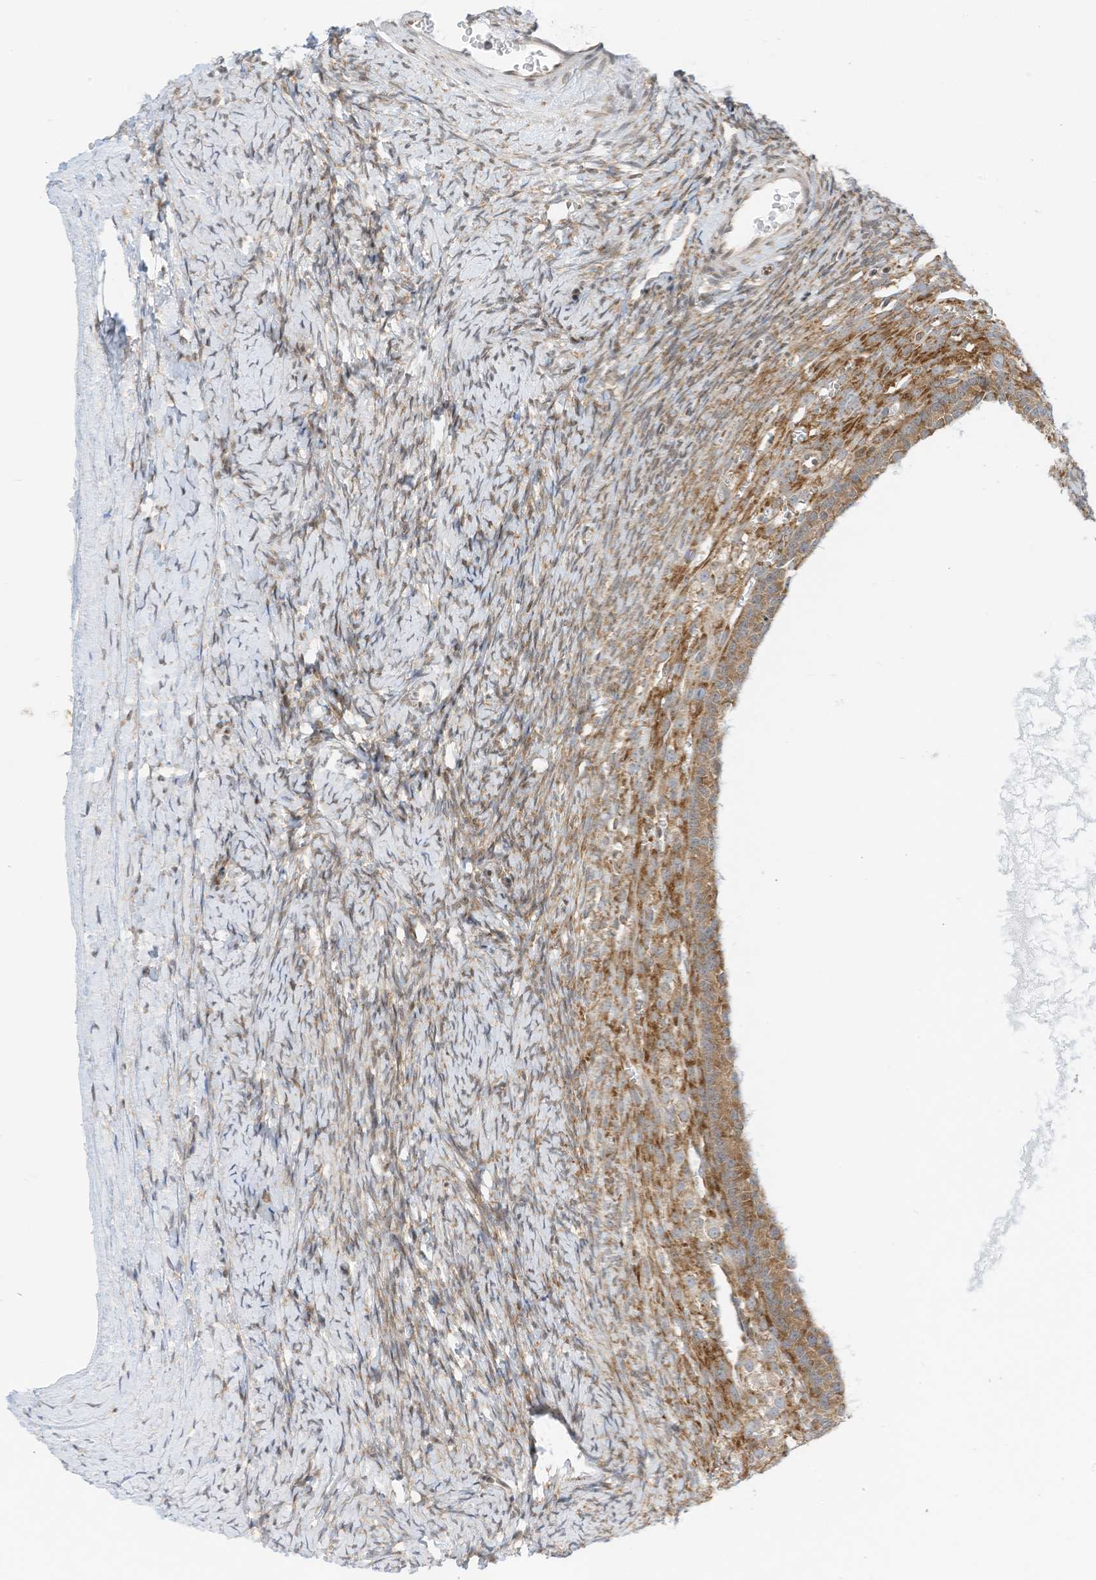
{"staining": {"intensity": "moderate", "quantity": ">75%", "location": "cytoplasmic/membranous,nuclear"}, "tissue": "ovary", "cell_type": "Follicle cells", "image_type": "normal", "snomed": [{"axis": "morphology", "description": "Normal tissue, NOS"}, {"axis": "morphology", "description": "Developmental malformation"}, {"axis": "topography", "description": "Ovary"}], "caption": "Ovary stained with immunohistochemistry (IHC) demonstrates moderate cytoplasmic/membranous,nuclear staining in about >75% of follicle cells. (Stains: DAB in brown, nuclei in blue, Microscopy: brightfield microscopy at high magnification).", "gene": "EDF1", "patient": {"sex": "female", "age": 39}}